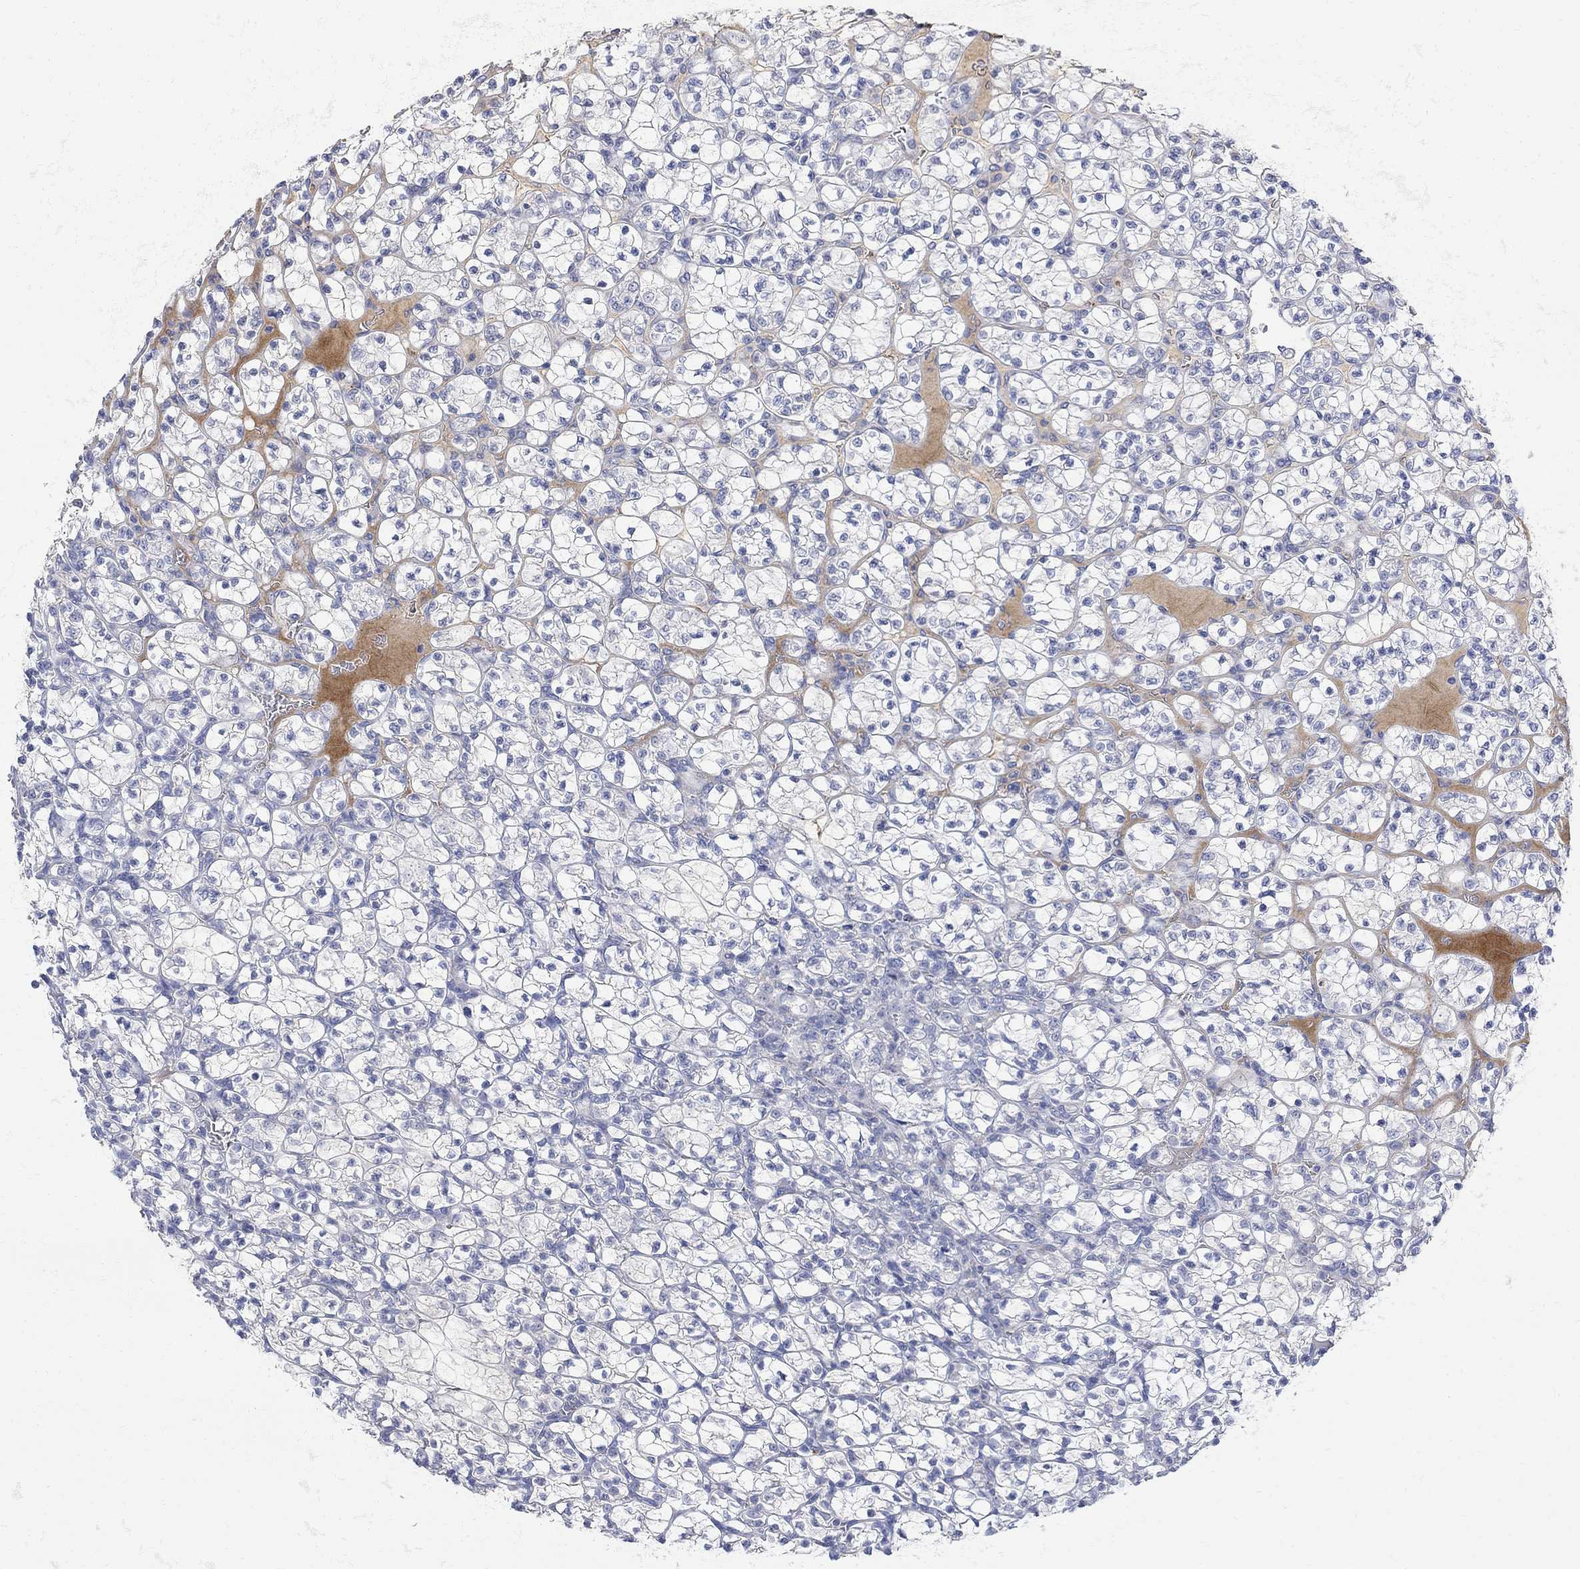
{"staining": {"intensity": "negative", "quantity": "none", "location": "none"}, "tissue": "renal cancer", "cell_type": "Tumor cells", "image_type": "cancer", "snomed": [{"axis": "morphology", "description": "Adenocarcinoma, NOS"}, {"axis": "topography", "description": "Kidney"}], "caption": "An image of human adenocarcinoma (renal) is negative for staining in tumor cells. Brightfield microscopy of IHC stained with DAB (brown) and hematoxylin (blue), captured at high magnification.", "gene": "FNDC5", "patient": {"sex": "female", "age": 89}}